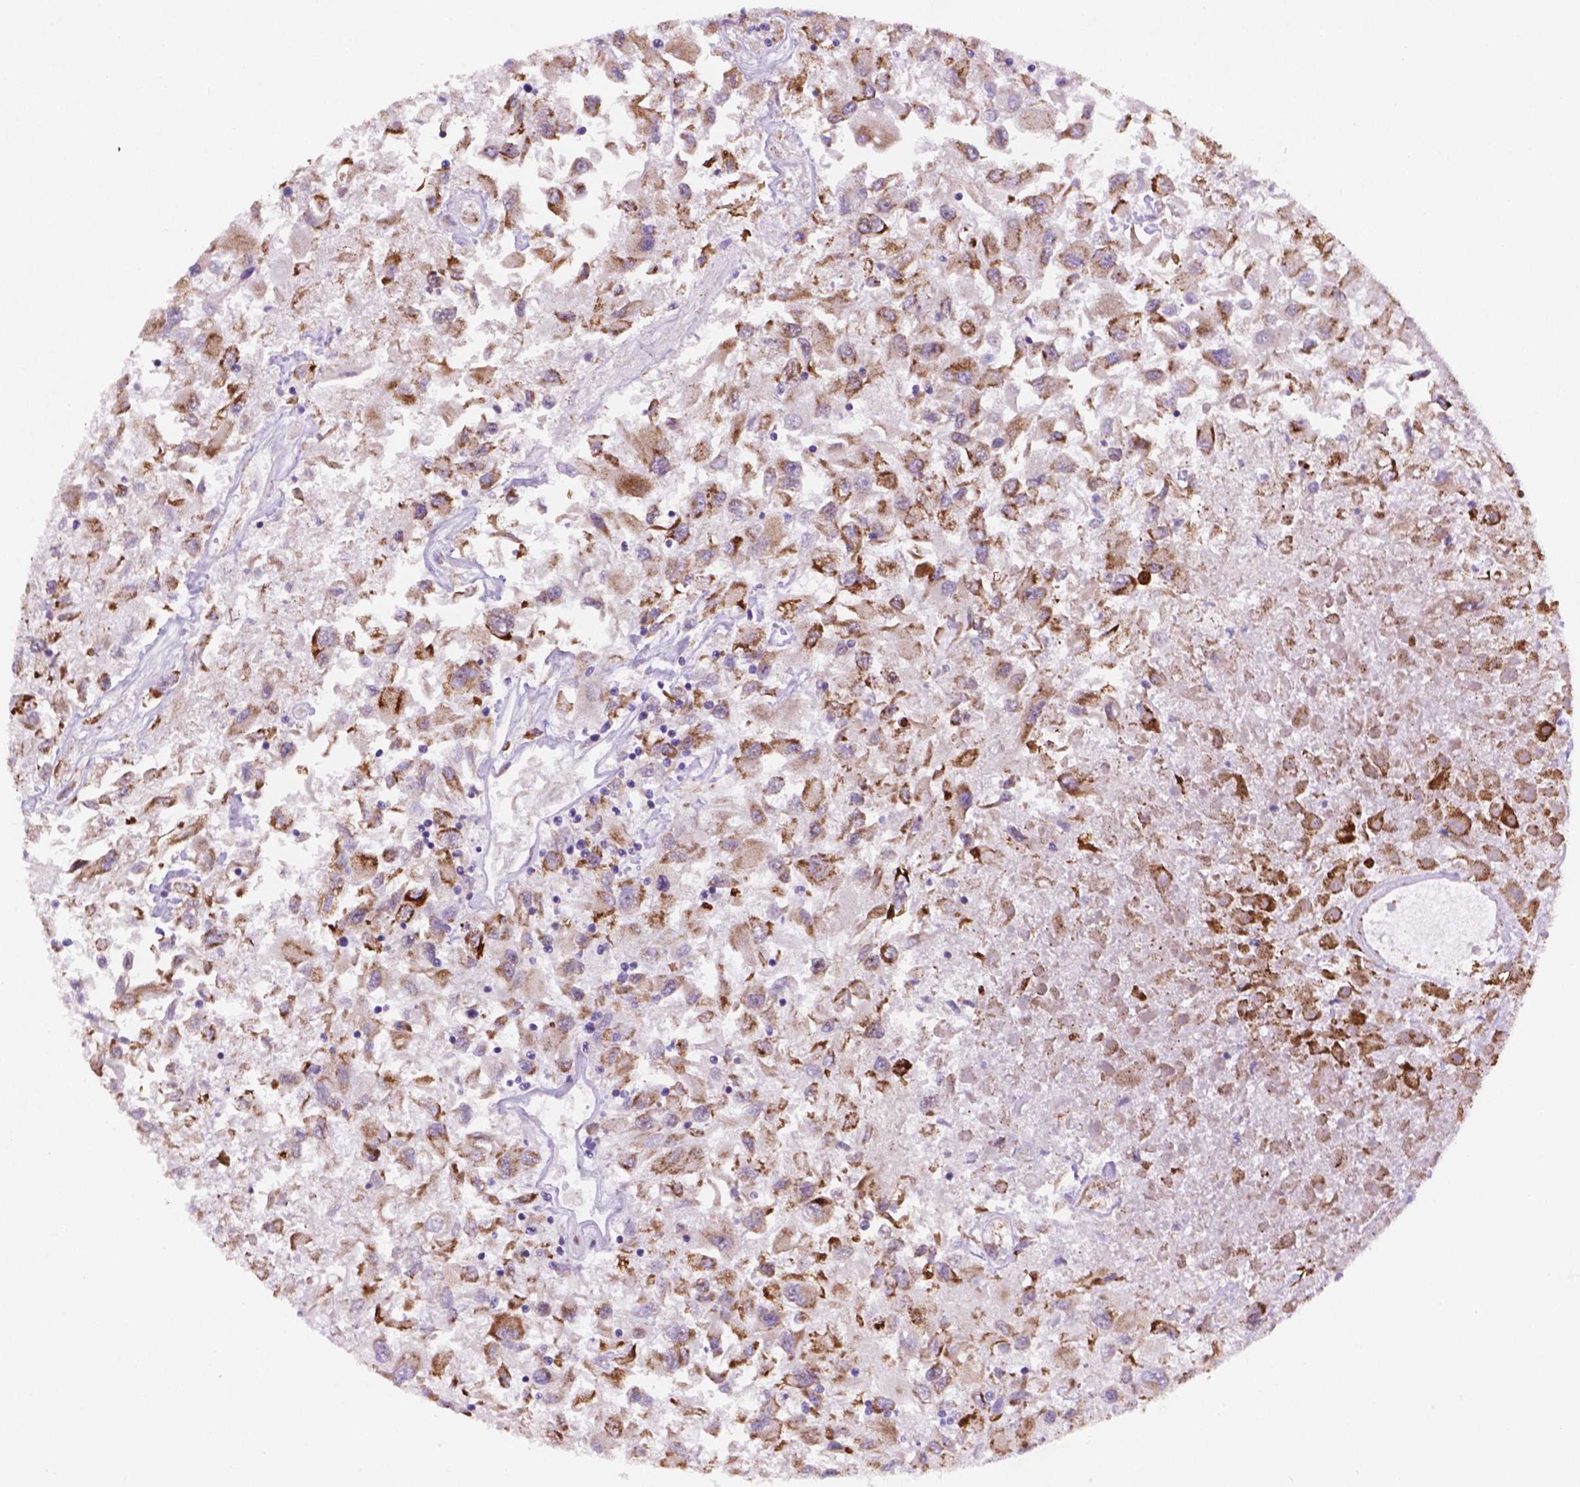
{"staining": {"intensity": "moderate", "quantity": ">75%", "location": "cytoplasmic/membranous"}, "tissue": "renal cancer", "cell_type": "Tumor cells", "image_type": "cancer", "snomed": [{"axis": "morphology", "description": "Adenocarcinoma, NOS"}, {"axis": "topography", "description": "Kidney"}], "caption": "Protein staining displays moderate cytoplasmic/membranous staining in about >75% of tumor cells in renal cancer.", "gene": "FNIP1", "patient": {"sex": "female", "age": 76}}